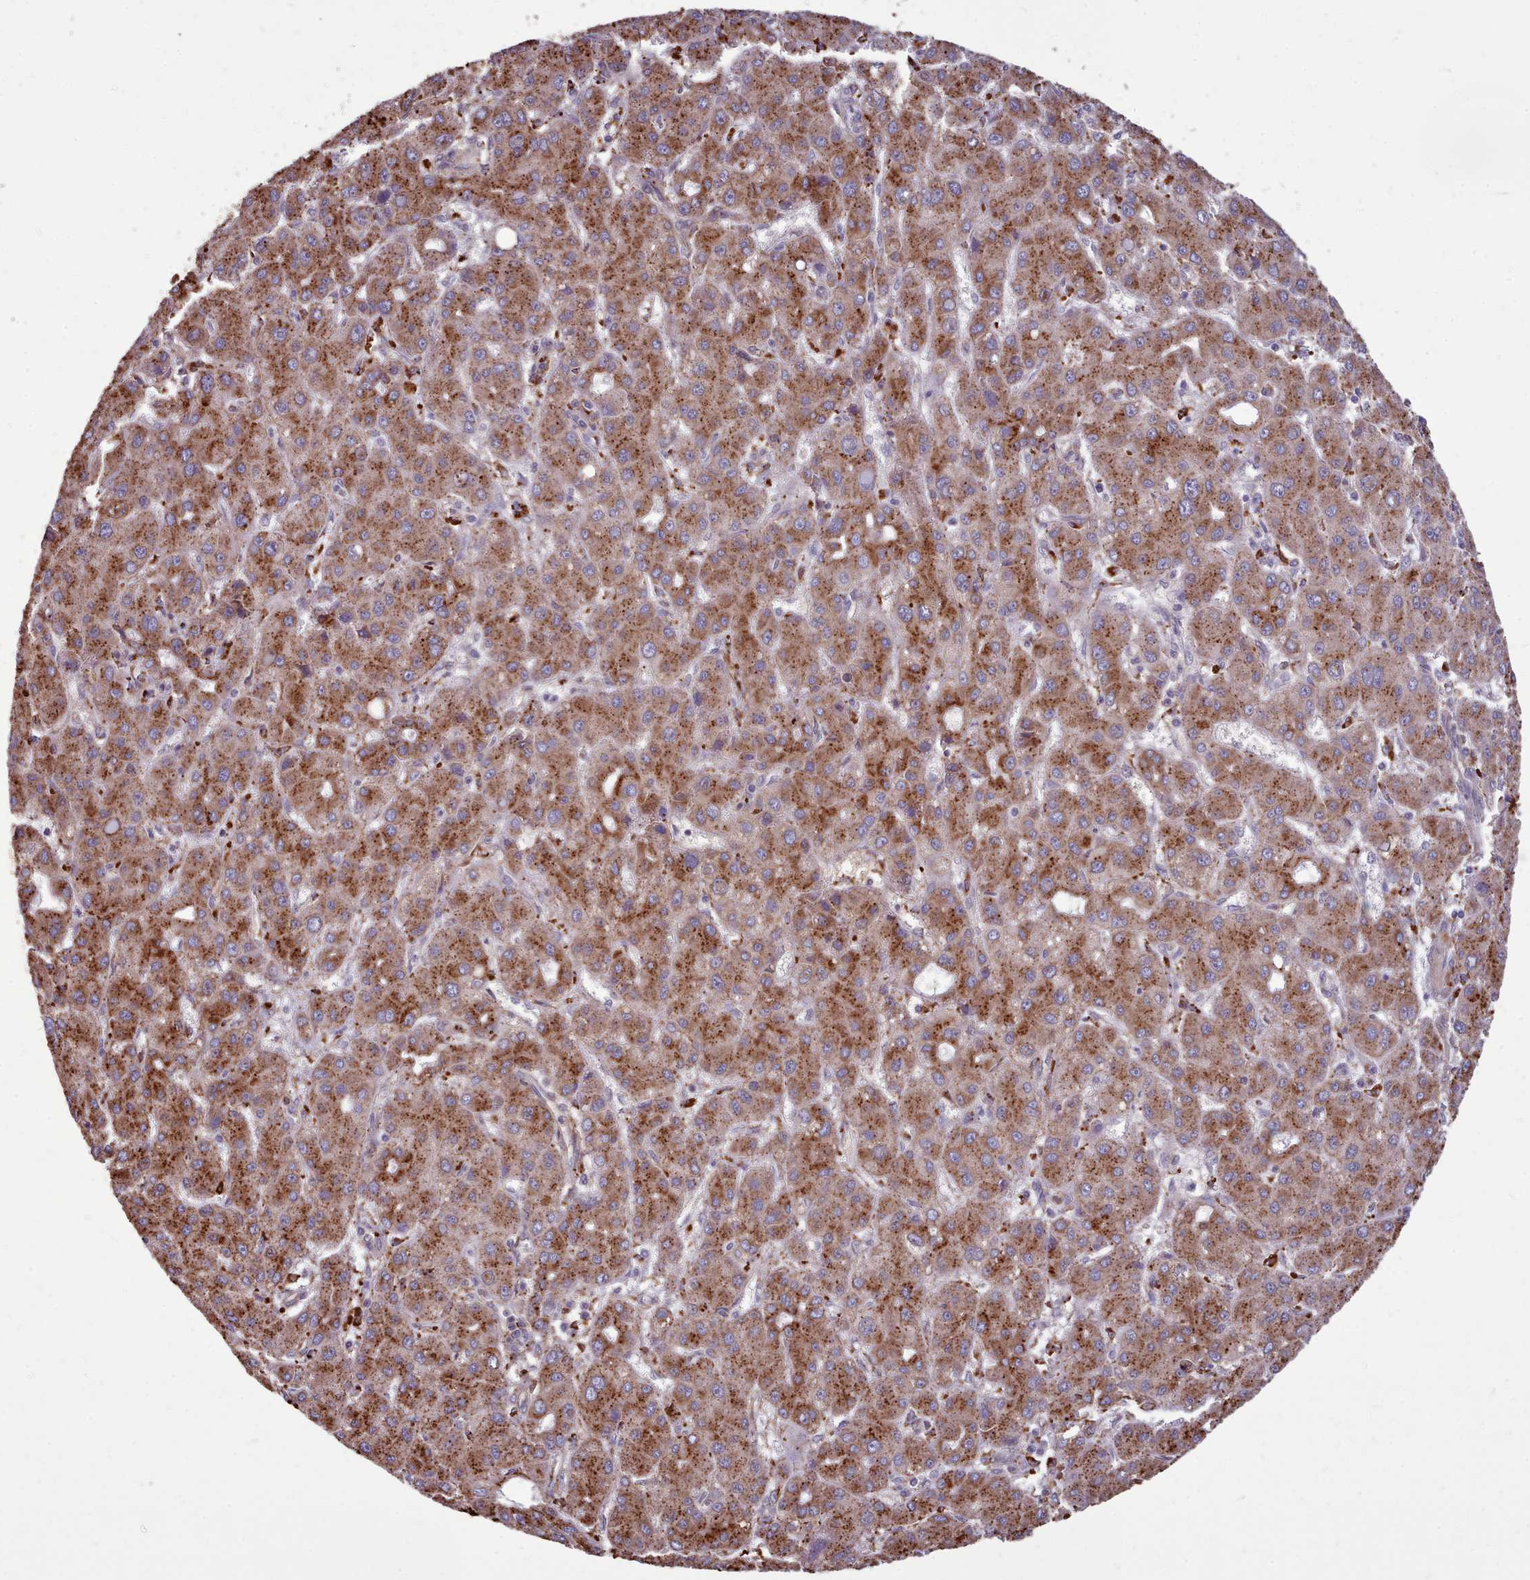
{"staining": {"intensity": "moderate", "quantity": ">75%", "location": "cytoplasmic/membranous"}, "tissue": "liver cancer", "cell_type": "Tumor cells", "image_type": "cancer", "snomed": [{"axis": "morphology", "description": "Carcinoma, Hepatocellular, NOS"}, {"axis": "topography", "description": "Liver"}], "caption": "Moderate cytoplasmic/membranous protein staining is appreciated in approximately >75% of tumor cells in liver hepatocellular carcinoma.", "gene": "PACSIN3", "patient": {"sex": "male", "age": 55}}